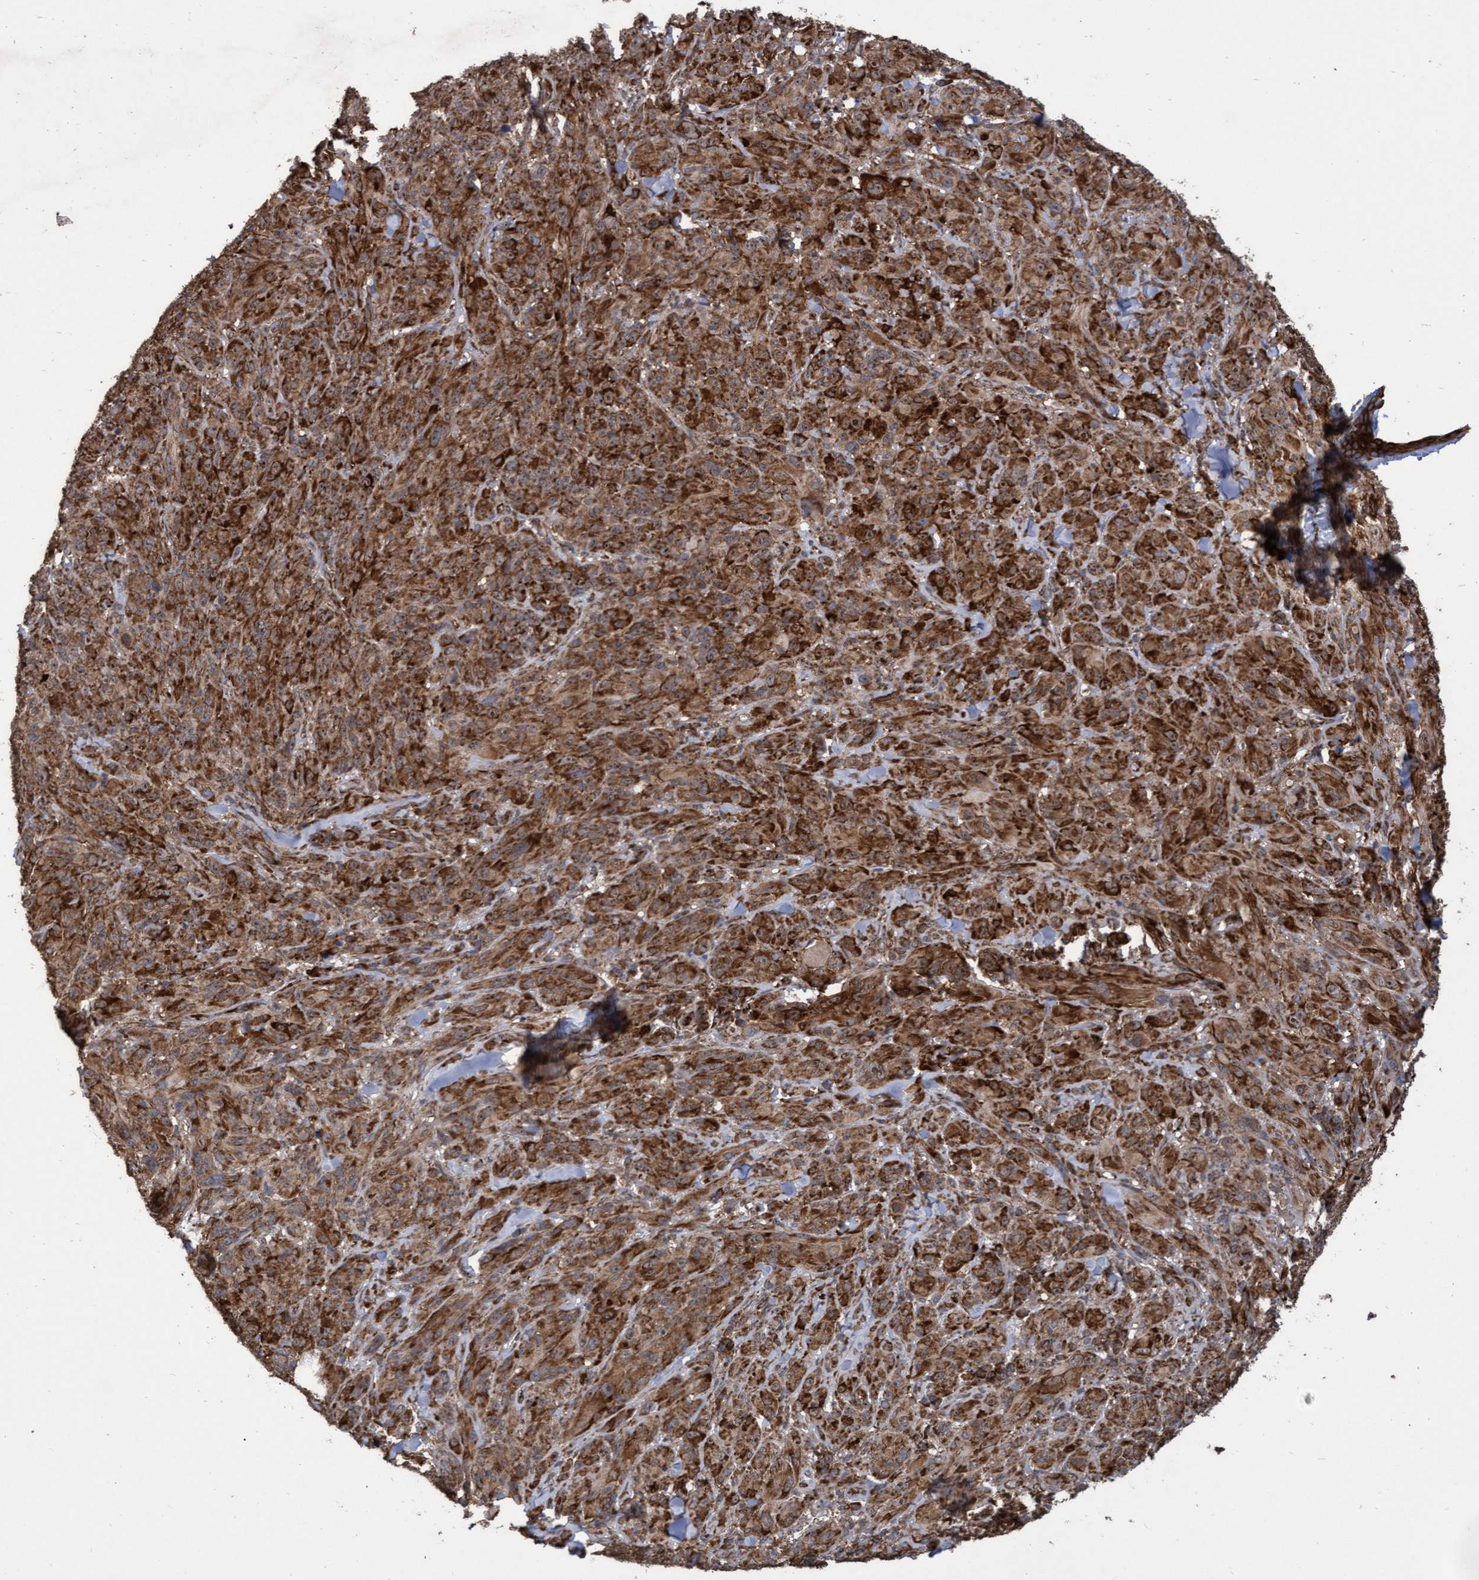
{"staining": {"intensity": "strong", "quantity": ">75%", "location": "cytoplasmic/membranous"}, "tissue": "melanoma", "cell_type": "Tumor cells", "image_type": "cancer", "snomed": [{"axis": "morphology", "description": "Malignant melanoma, NOS"}, {"axis": "topography", "description": "Skin of head"}], "caption": "Immunohistochemistry (IHC) of human malignant melanoma reveals high levels of strong cytoplasmic/membranous staining in about >75% of tumor cells. Using DAB (3,3'-diaminobenzidine) (brown) and hematoxylin (blue) stains, captured at high magnification using brightfield microscopy.", "gene": "ABCF2", "patient": {"sex": "male", "age": 96}}